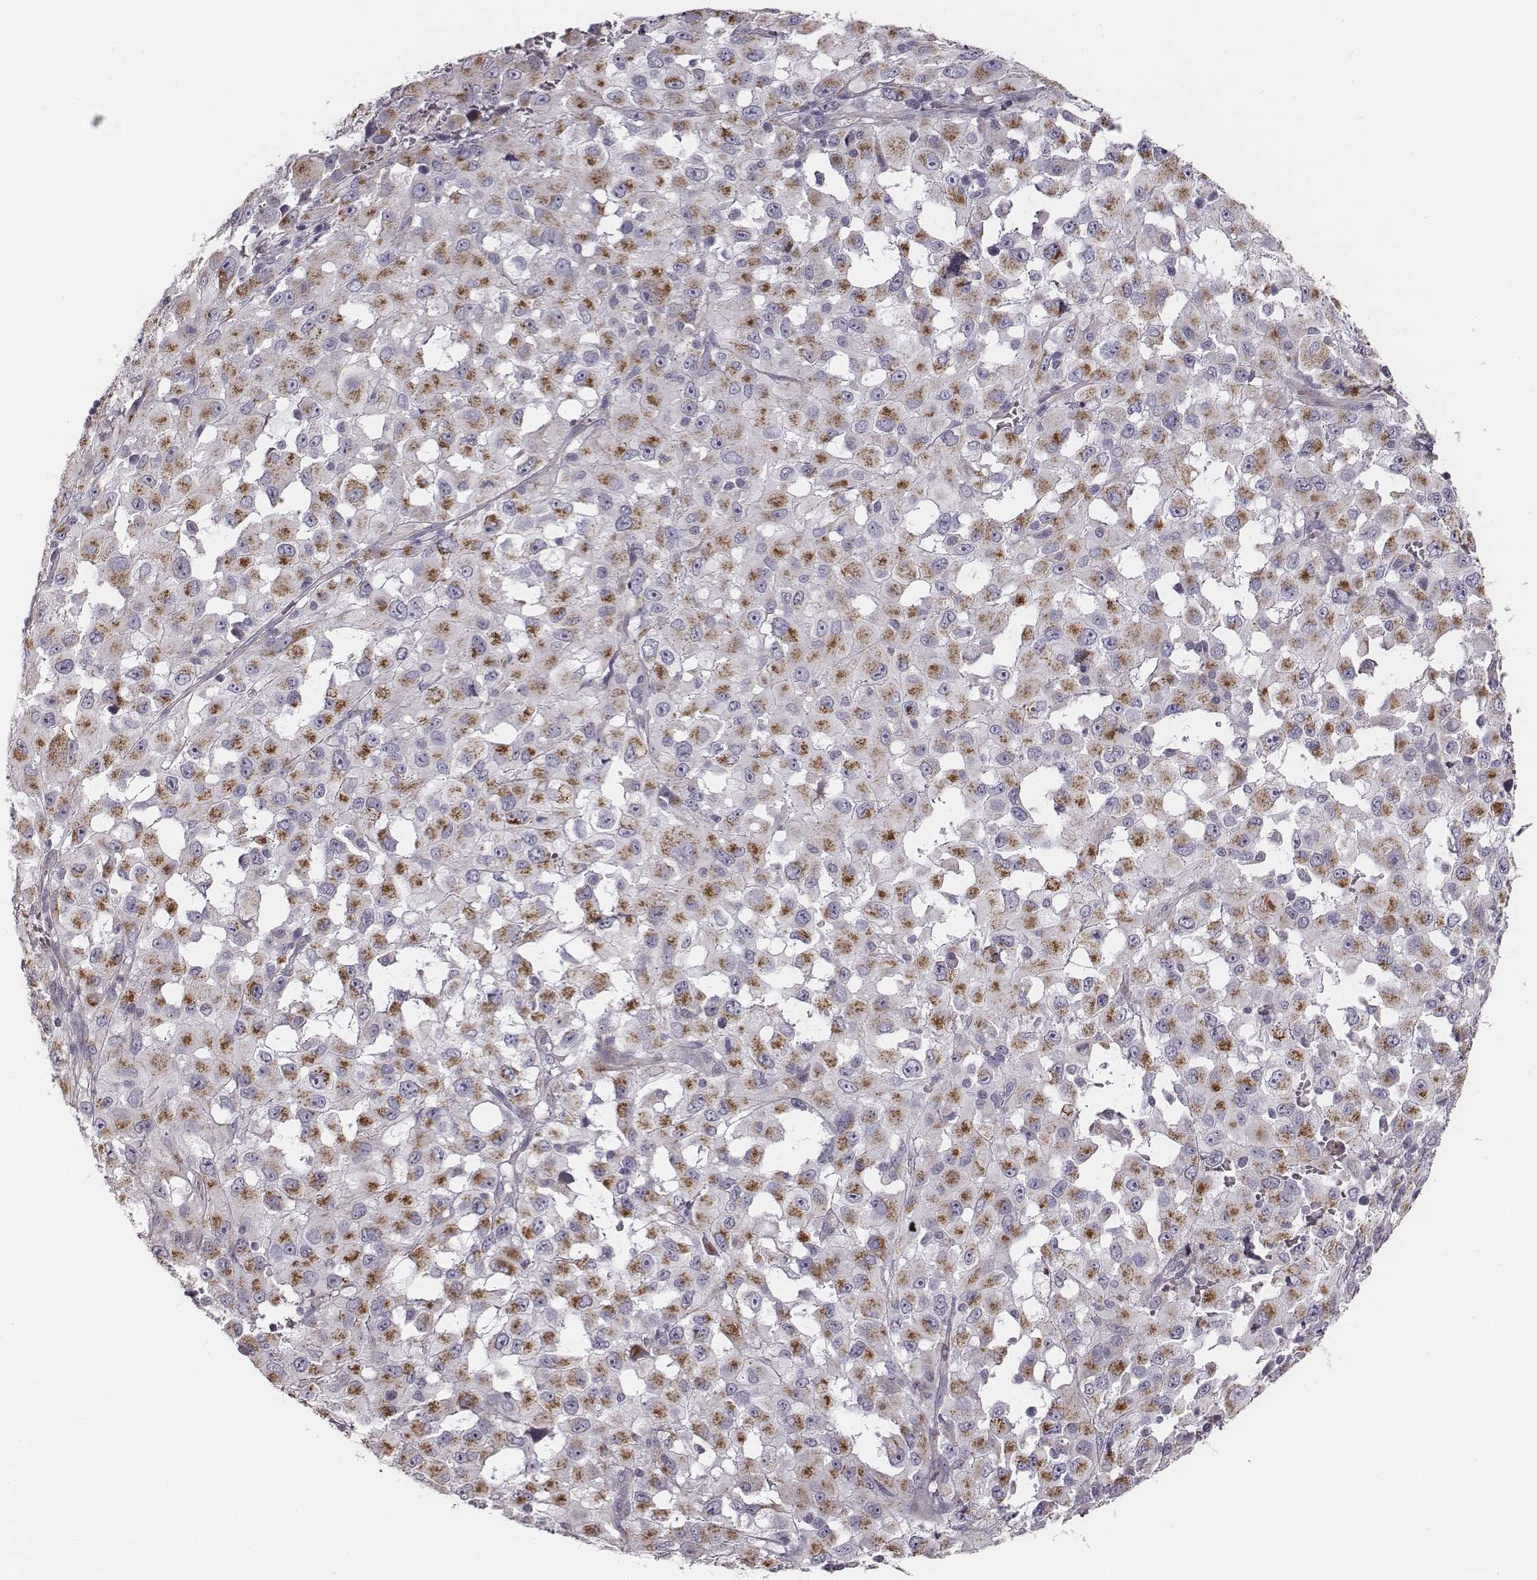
{"staining": {"intensity": "moderate", "quantity": ">75%", "location": "cytoplasmic/membranous"}, "tissue": "melanoma", "cell_type": "Tumor cells", "image_type": "cancer", "snomed": [{"axis": "morphology", "description": "Malignant melanoma, Metastatic site"}, {"axis": "topography", "description": "Lymph node"}], "caption": "Tumor cells exhibit medium levels of moderate cytoplasmic/membranous expression in approximately >75% of cells in human malignant melanoma (metastatic site).", "gene": "UBL4B", "patient": {"sex": "male", "age": 50}}